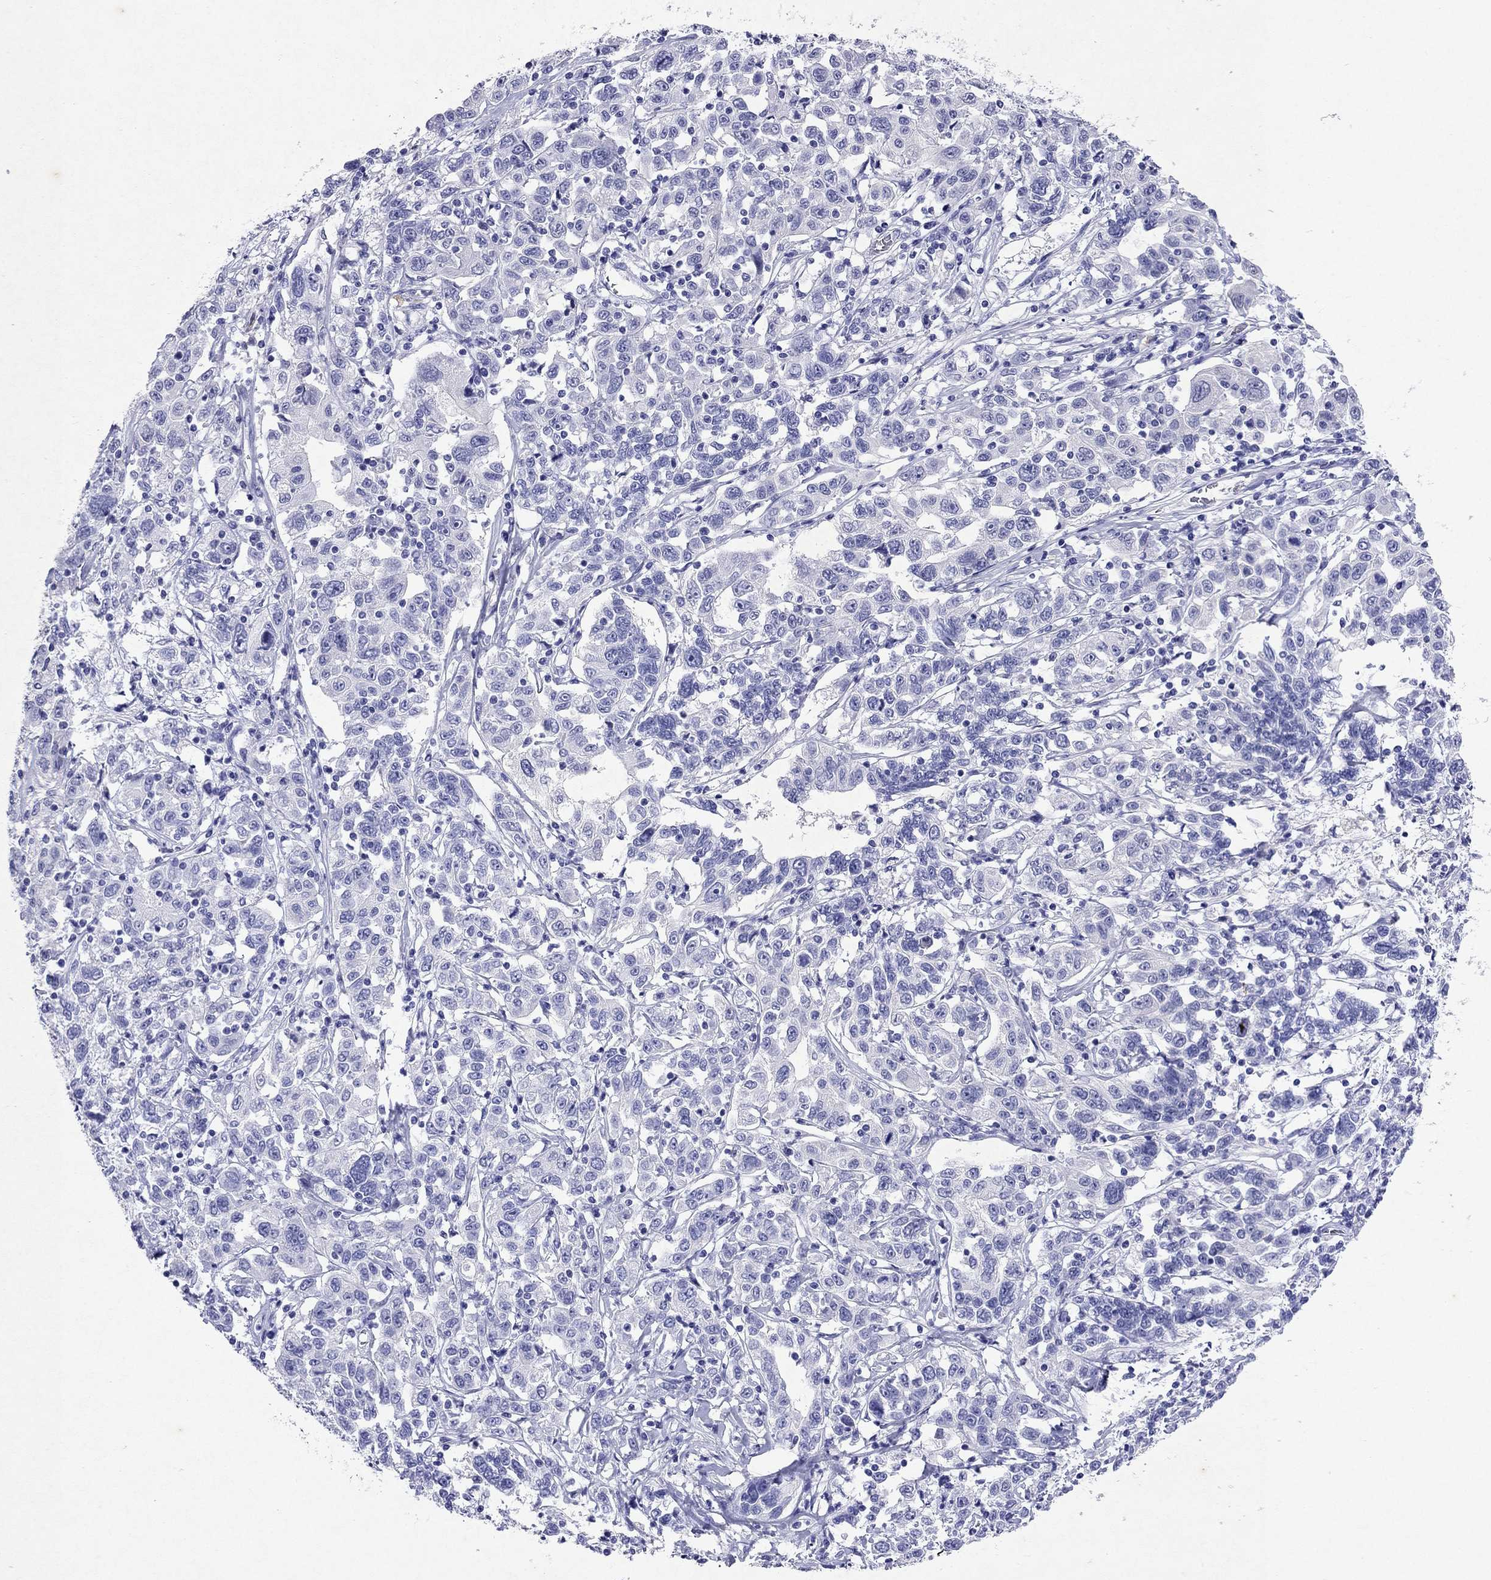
{"staining": {"intensity": "negative", "quantity": "none", "location": "none"}, "tissue": "liver cancer", "cell_type": "Tumor cells", "image_type": "cancer", "snomed": [{"axis": "morphology", "description": "Adenocarcinoma, NOS"}, {"axis": "morphology", "description": "Cholangiocarcinoma"}, {"axis": "topography", "description": "Liver"}], "caption": "Tumor cells show no significant staining in cholangiocarcinoma (liver).", "gene": "ARMC12", "patient": {"sex": "male", "age": 64}}